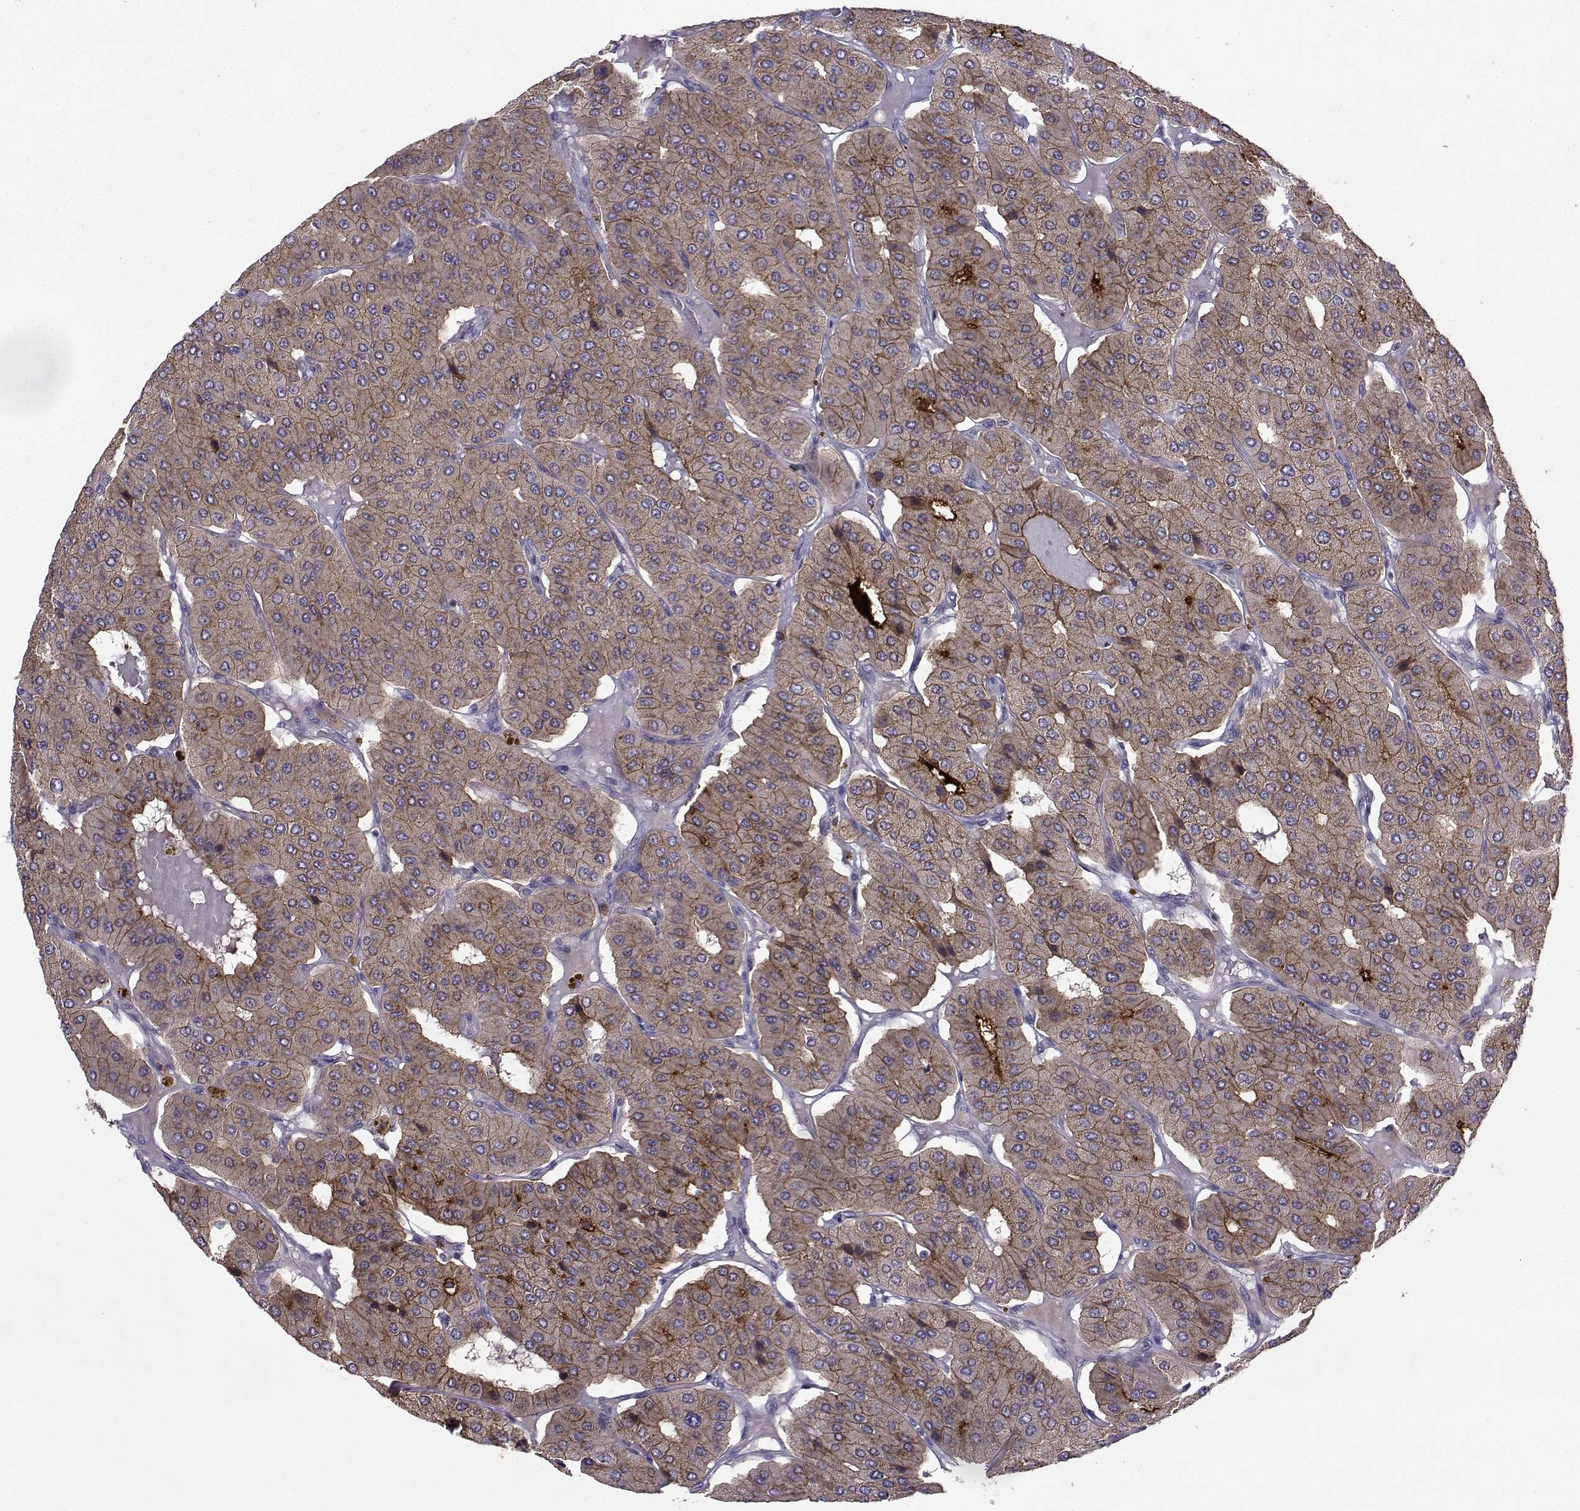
{"staining": {"intensity": "strong", "quantity": "25%-75%", "location": "cytoplasmic/membranous"}, "tissue": "parathyroid gland", "cell_type": "Glandular cells", "image_type": "normal", "snomed": [{"axis": "morphology", "description": "Normal tissue, NOS"}, {"axis": "morphology", "description": "Adenoma, NOS"}, {"axis": "topography", "description": "Parathyroid gland"}], "caption": "Immunohistochemical staining of benign human parathyroid gland shows strong cytoplasmic/membranous protein expression in approximately 25%-75% of glandular cells.", "gene": "STXBP5", "patient": {"sex": "female", "age": 86}}